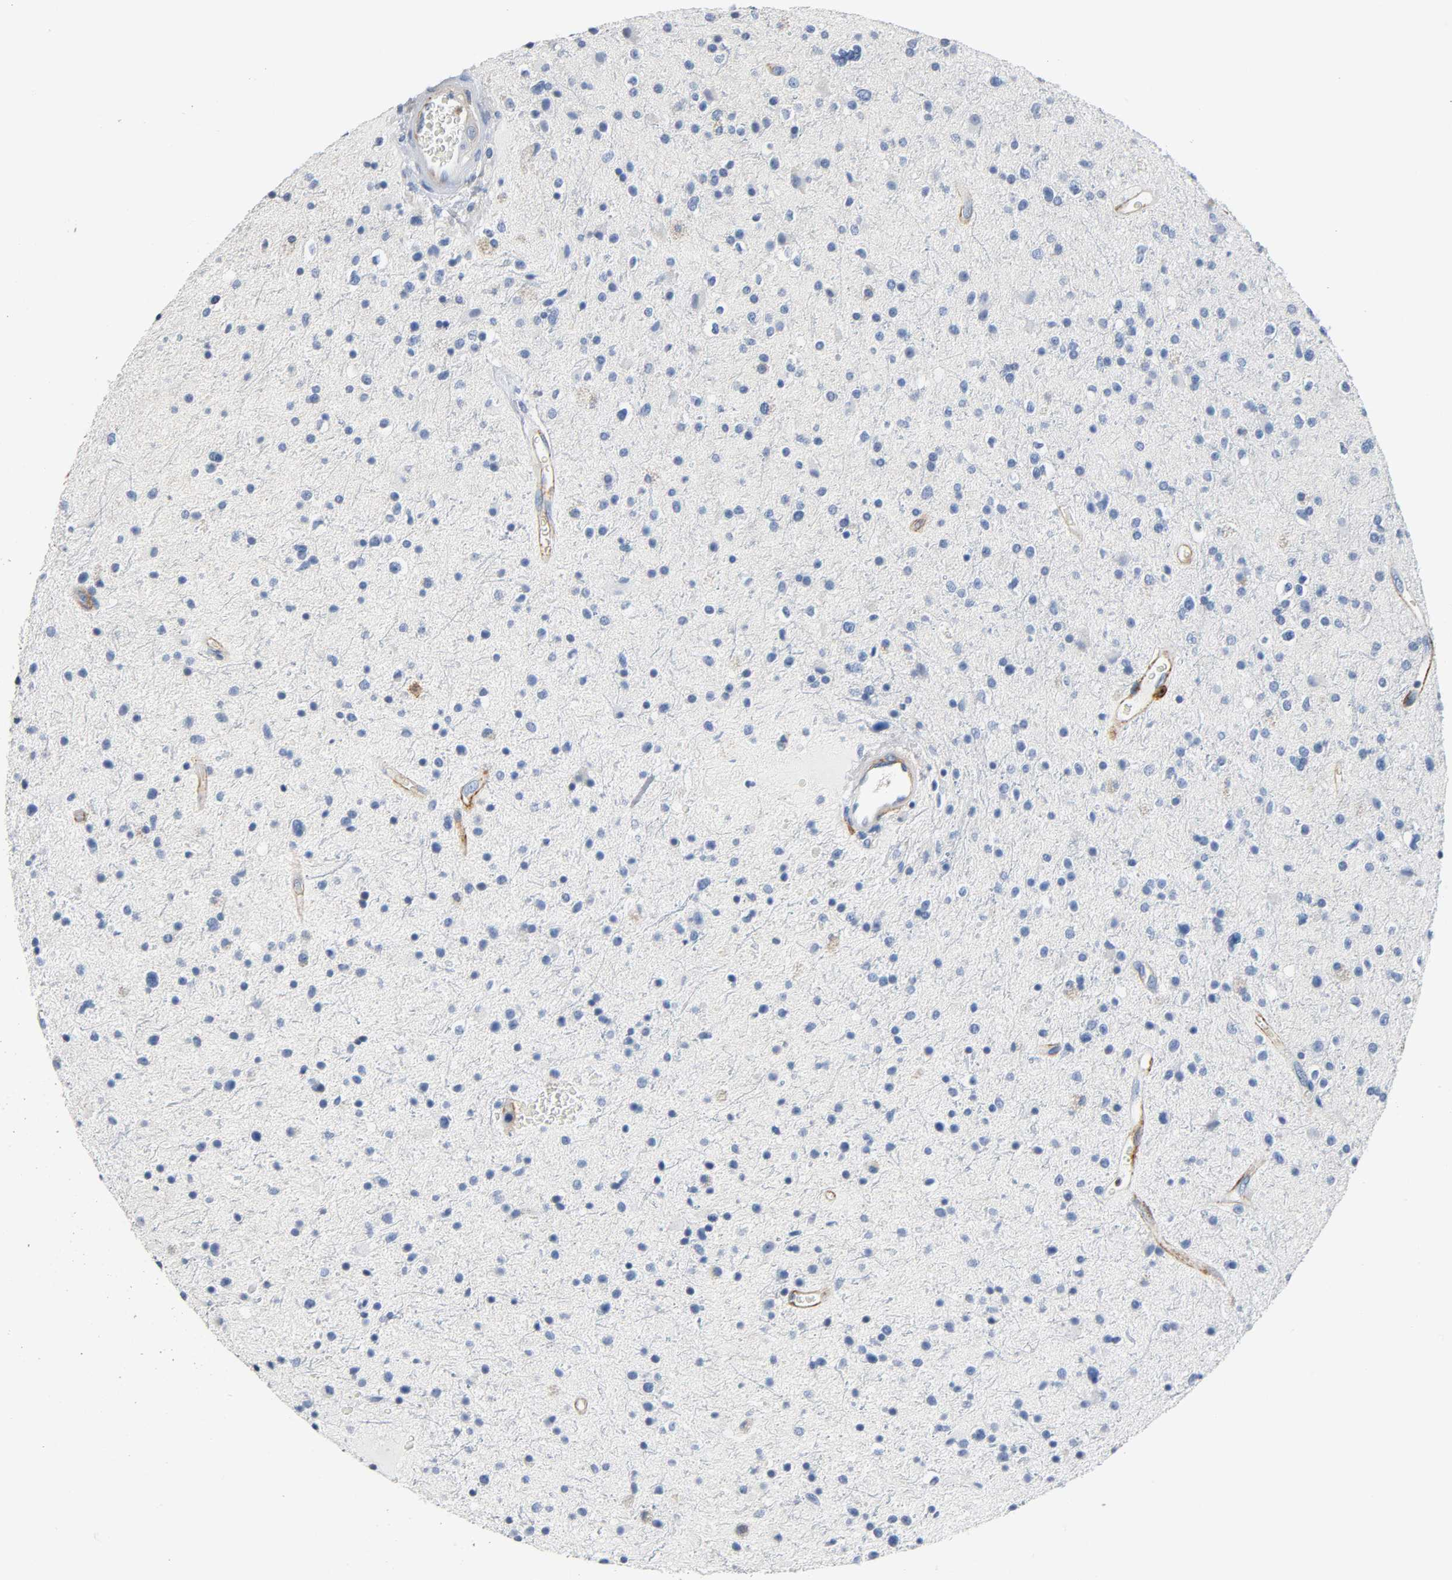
{"staining": {"intensity": "negative", "quantity": "none", "location": "none"}, "tissue": "glioma", "cell_type": "Tumor cells", "image_type": "cancer", "snomed": [{"axis": "morphology", "description": "Glioma, malignant, High grade"}, {"axis": "topography", "description": "Brain"}], "caption": "This is an immunohistochemistry (IHC) image of human glioma. There is no expression in tumor cells.", "gene": "ANPEP", "patient": {"sex": "male", "age": 33}}